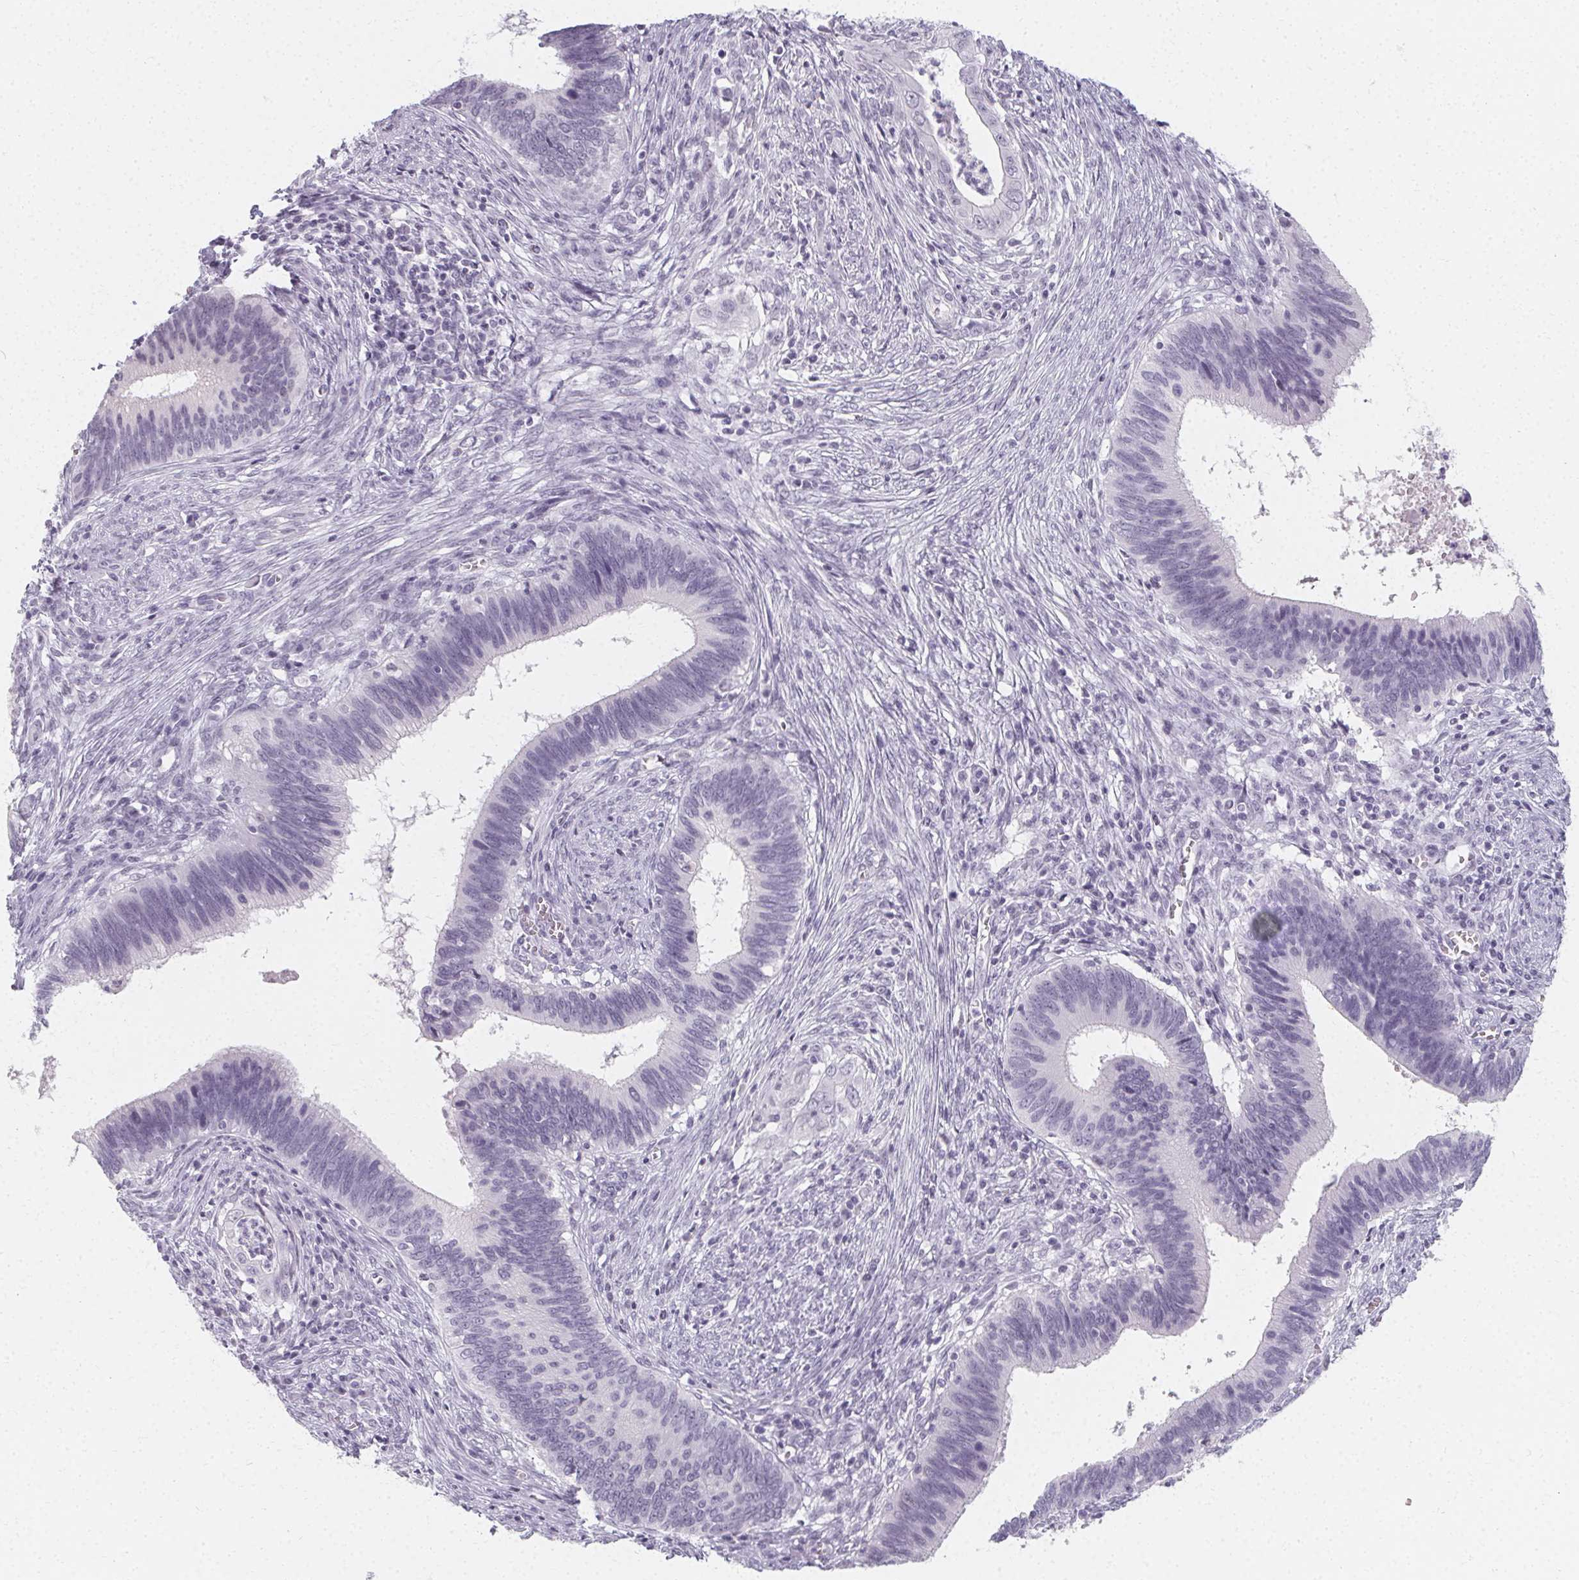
{"staining": {"intensity": "negative", "quantity": "none", "location": "none"}, "tissue": "cervical cancer", "cell_type": "Tumor cells", "image_type": "cancer", "snomed": [{"axis": "morphology", "description": "Adenocarcinoma, NOS"}, {"axis": "topography", "description": "Cervix"}], "caption": "DAB (3,3'-diaminobenzidine) immunohistochemical staining of human cervical cancer shows no significant expression in tumor cells. Nuclei are stained in blue.", "gene": "SYNPR", "patient": {"sex": "female", "age": 42}}